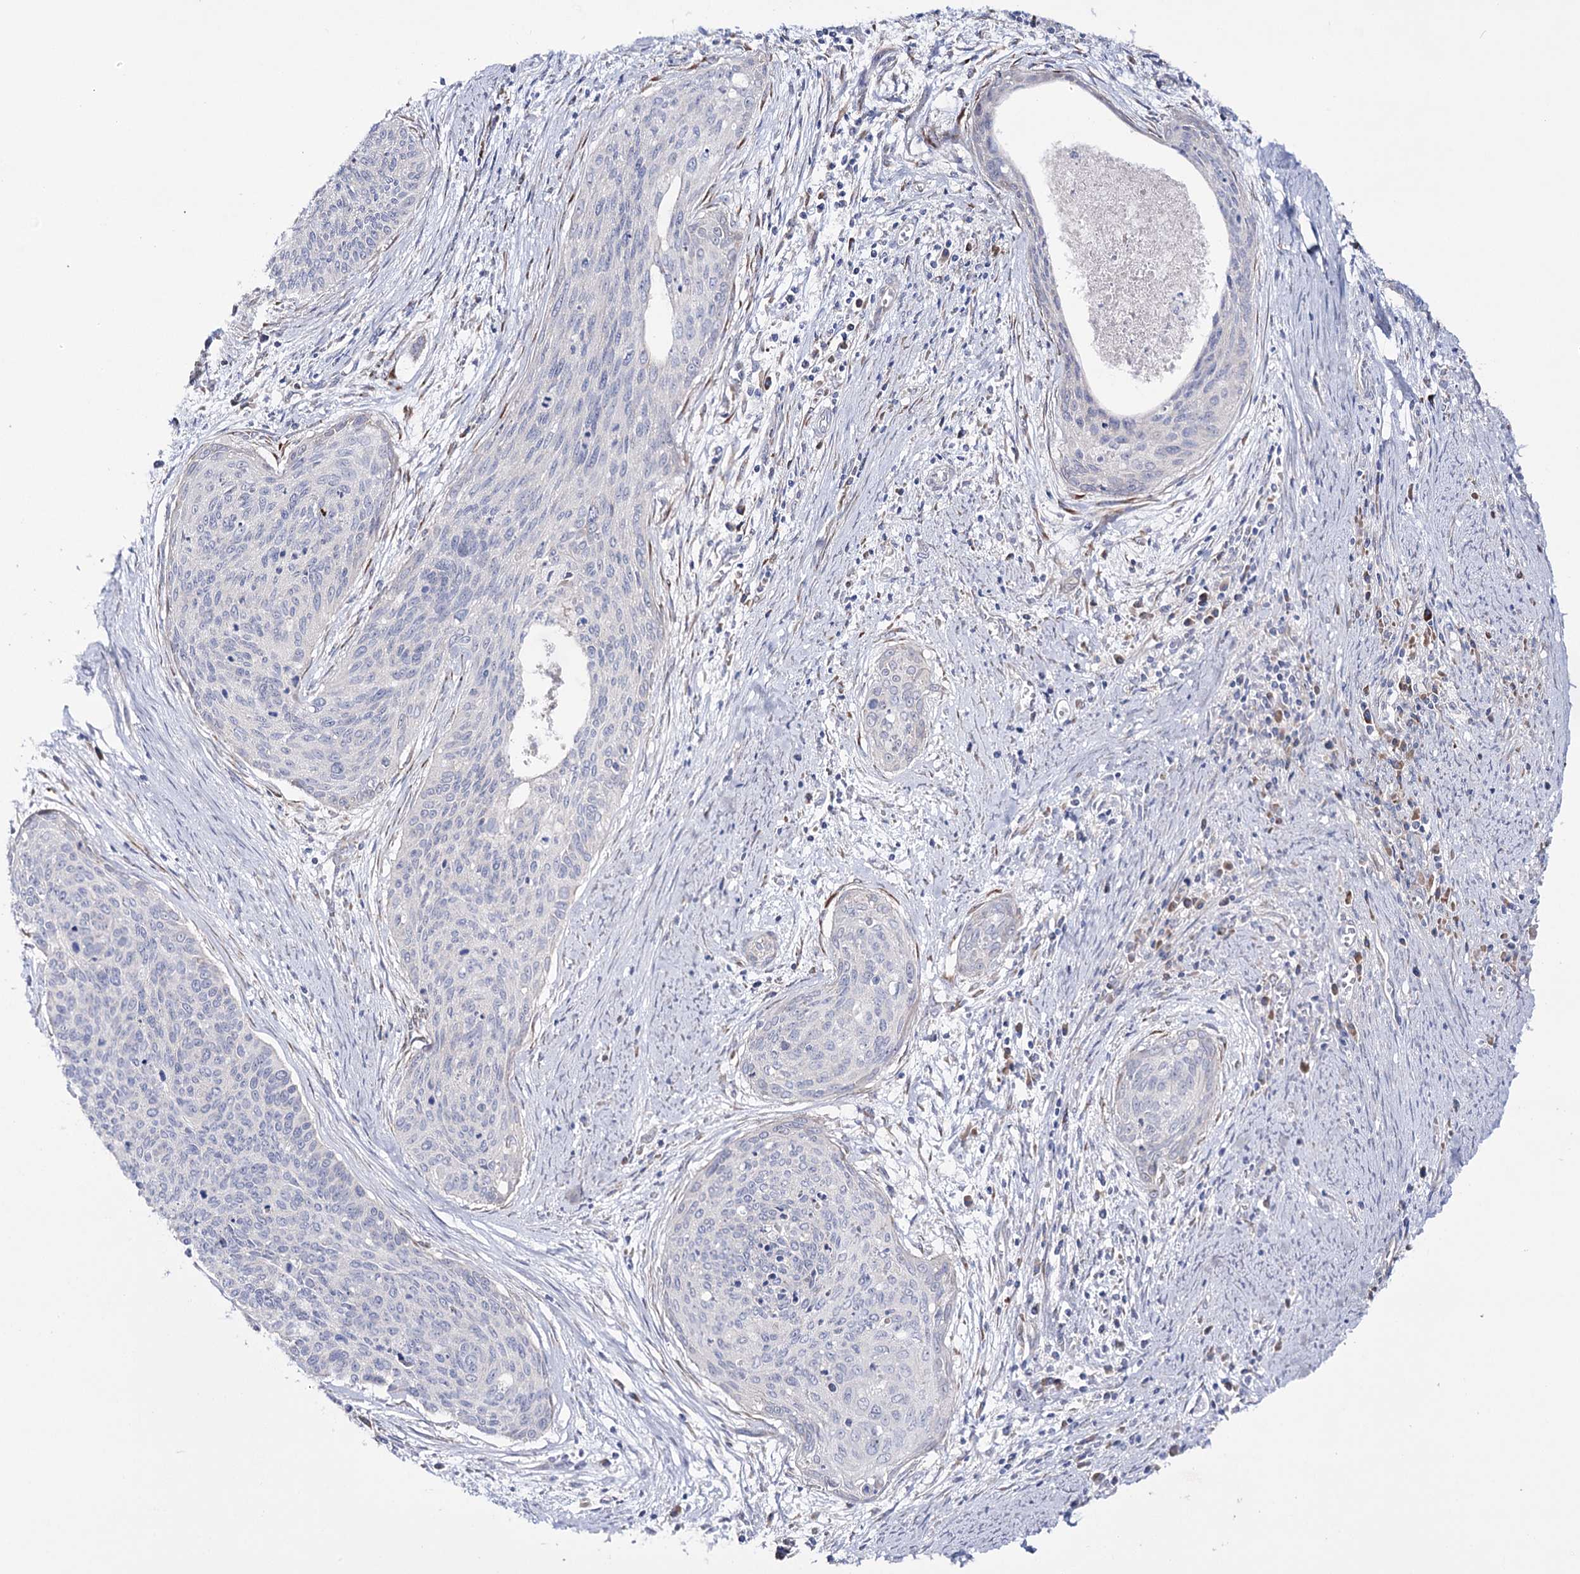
{"staining": {"intensity": "negative", "quantity": "none", "location": "none"}, "tissue": "cervical cancer", "cell_type": "Tumor cells", "image_type": "cancer", "snomed": [{"axis": "morphology", "description": "Squamous cell carcinoma, NOS"}, {"axis": "topography", "description": "Cervix"}], "caption": "This is an IHC micrograph of squamous cell carcinoma (cervical). There is no positivity in tumor cells.", "gene": "METTL5", "patient": {"sex": "female", "age": 55}}